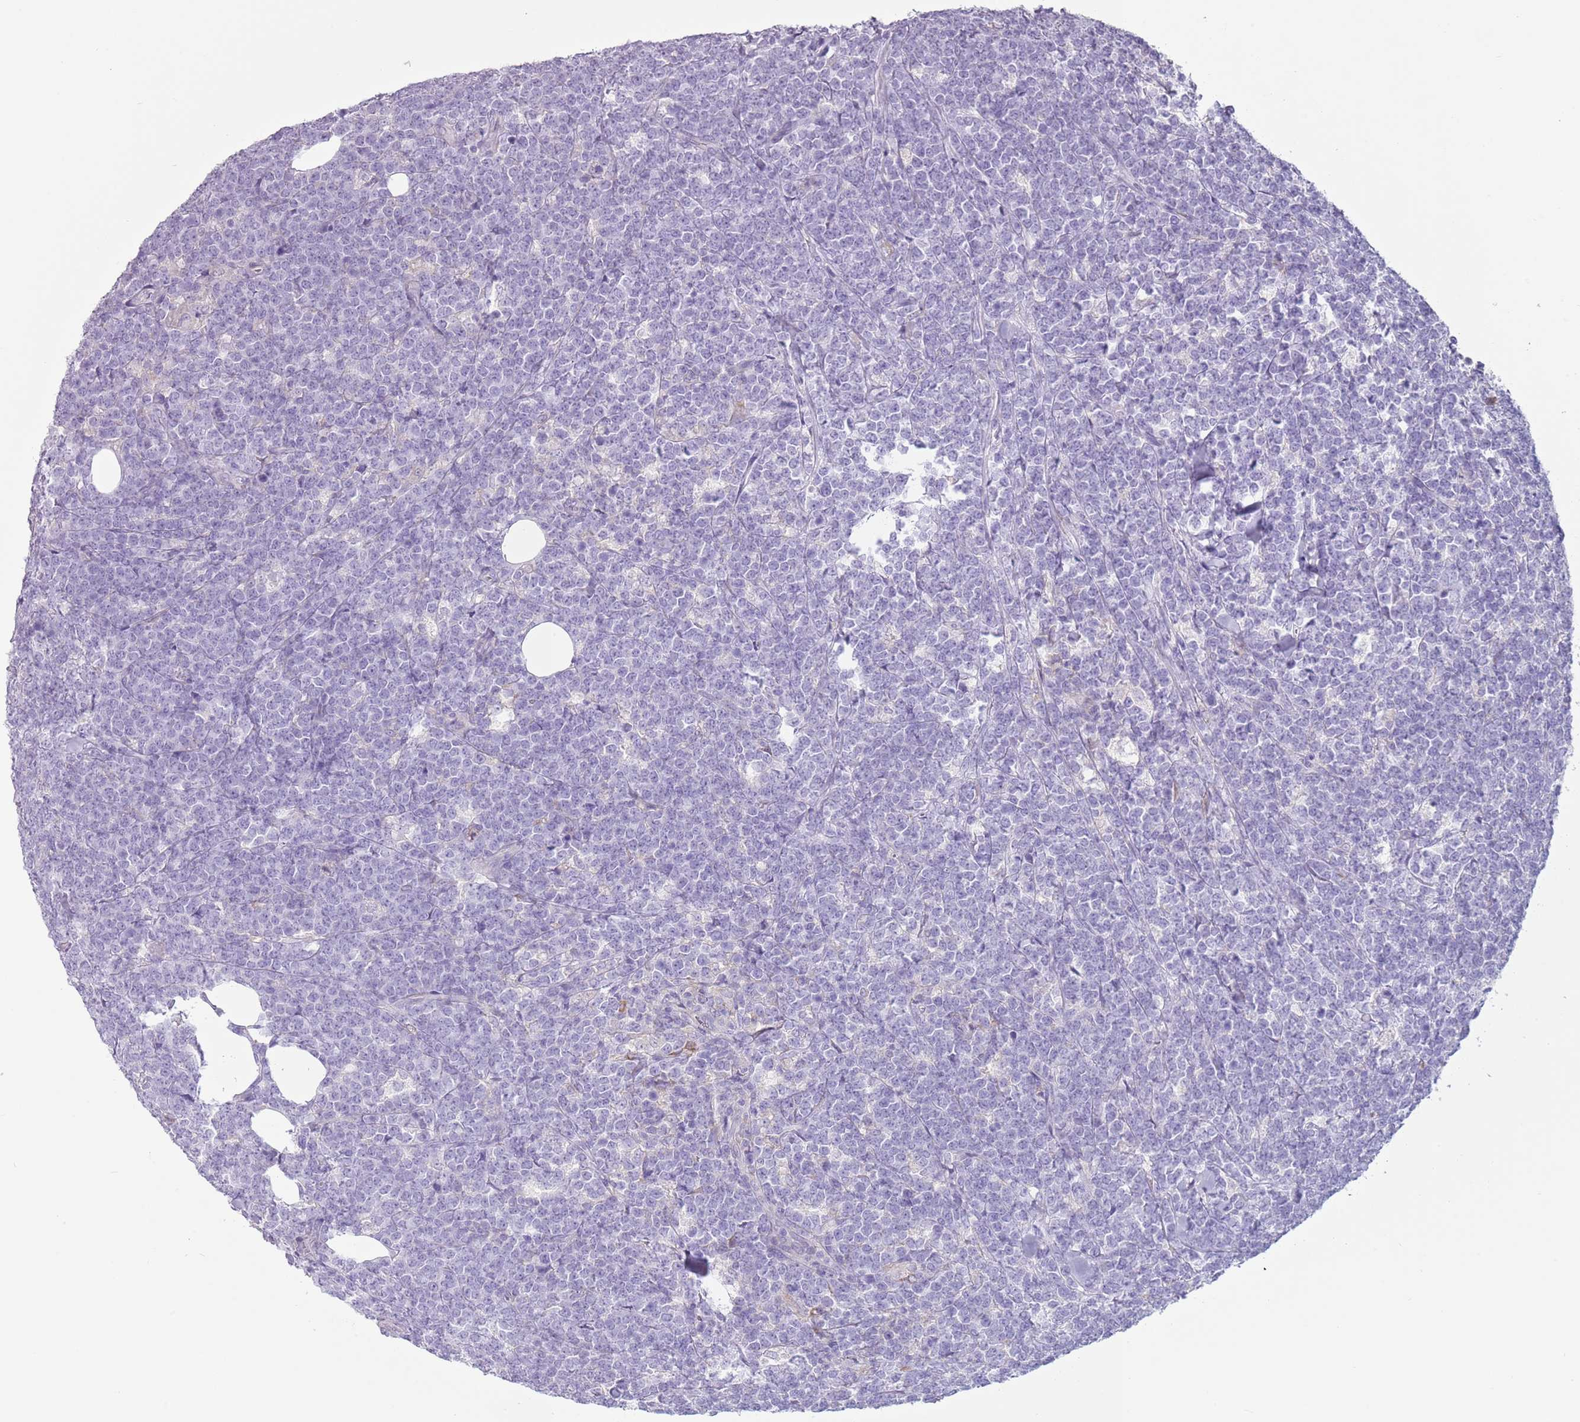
{"staining": {"intensity": "negative", "quantity": "none", "location": "none"}, "tissue": "lymphoma", "cell_type": "Tumor cells", "image_type": "cancer", "snomed": [{"axis": "morphology", "description": "Malignant lymphoma, non-Hodgkin's type, High grade"}, {"axis": "topography", "description": "Small intestine"}], "caption": "Immunohistochemistry photomicrograph of neoplastic tissue: human lymphoma stained with DAB reveals no significant protein positivity in tumor cells.", "gene": "HYOU1", "patient": {"sex": "male", "age": 8}}